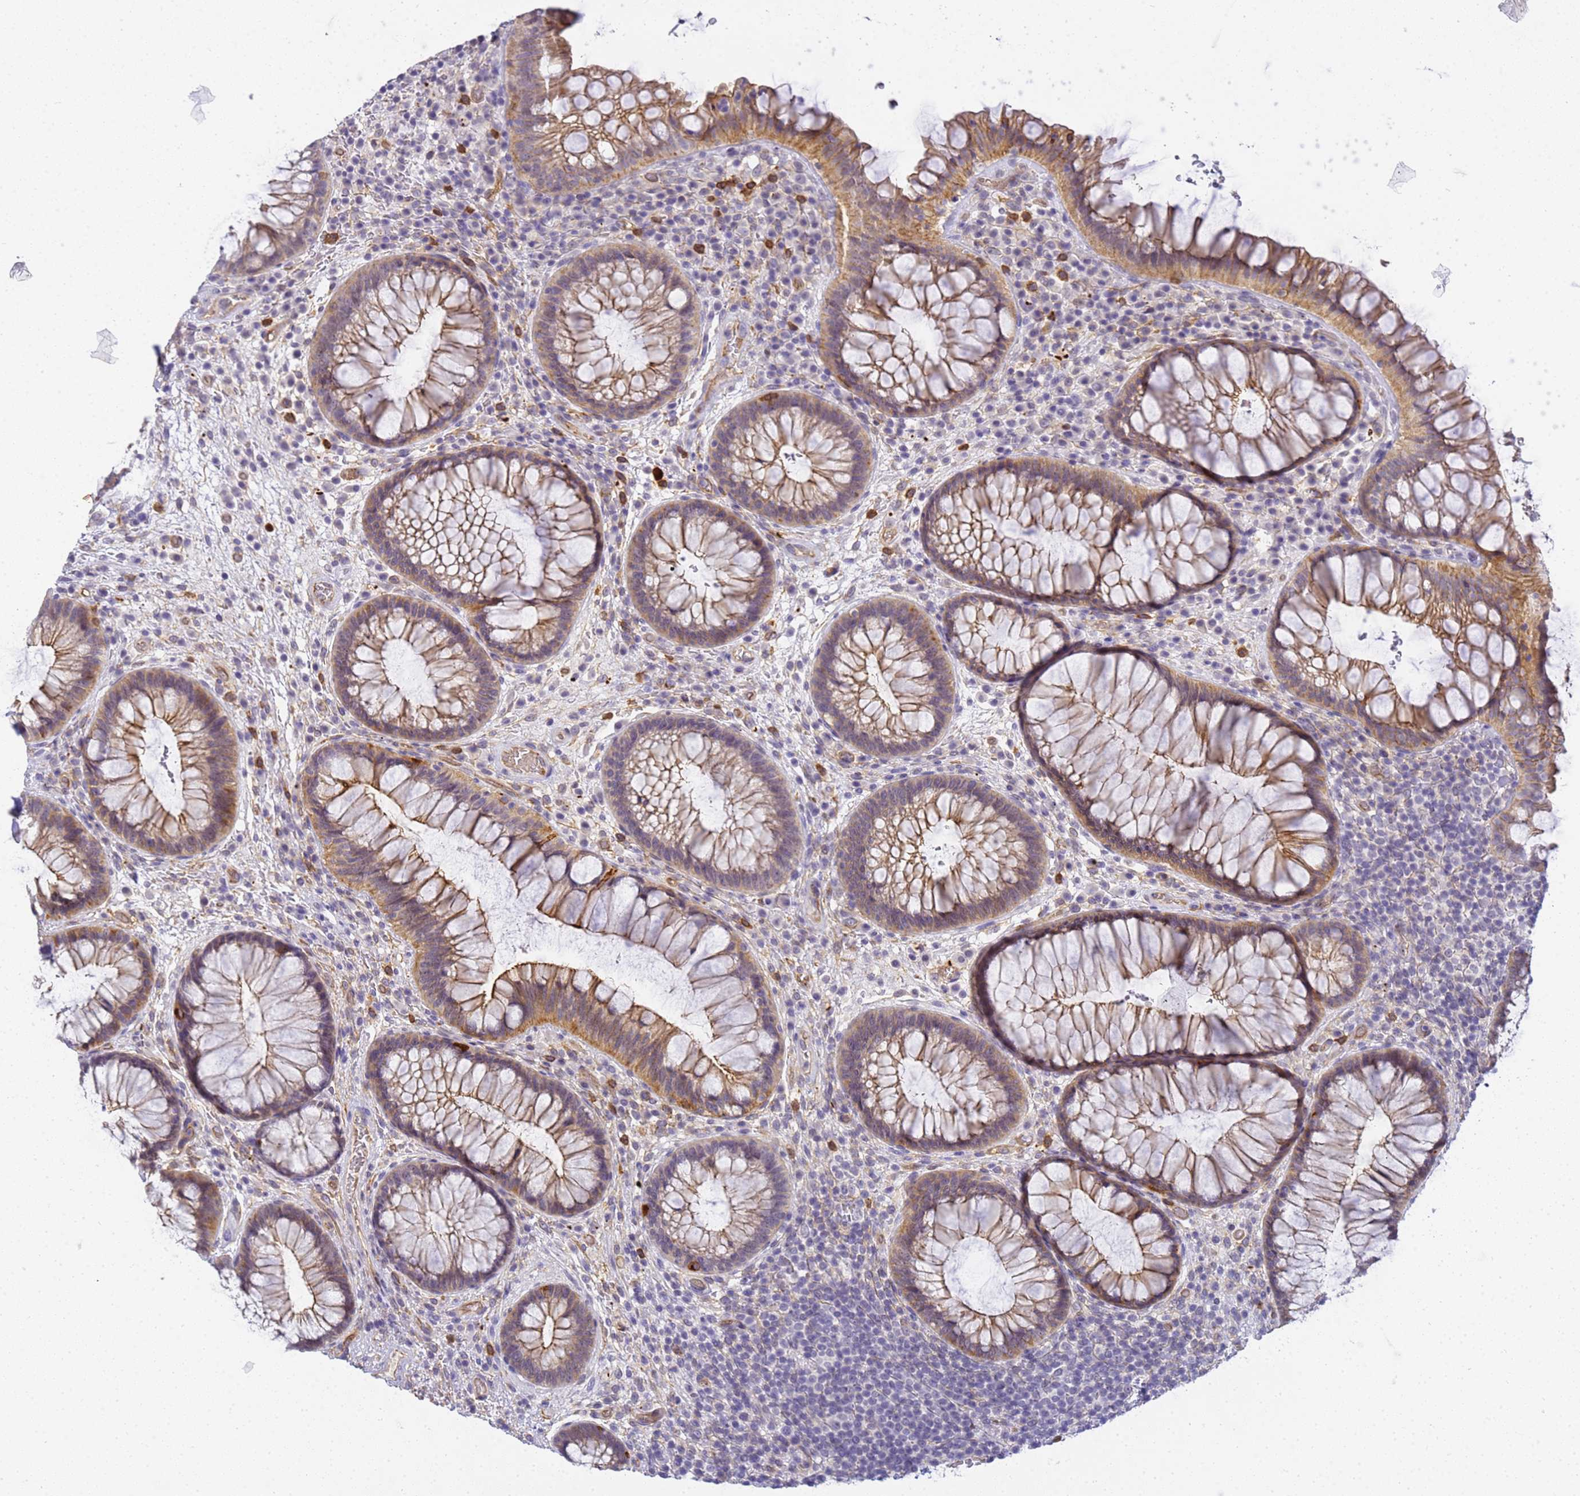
{"staining": {"intensity": "moderate", "quantity": "25%-75%", "location": "cytoplasmic/membranous"}, "tissue": "rectum", "cell_type": "Glandular cells", "image_type": "normal", "snomed": [{"axis": "morphology", "description": "Normal tissue, NOS"}, {"axis": "topography", "description": "Rectum"}], "caption": "Glandular cells demonstrate medium levels of moderate cytoplasmic/membranous positivity in approximately 25%-75% of cells in unremarkable human rectum.", "gene": "GON4L", "patient": {"sex": "male", "age": 51}}